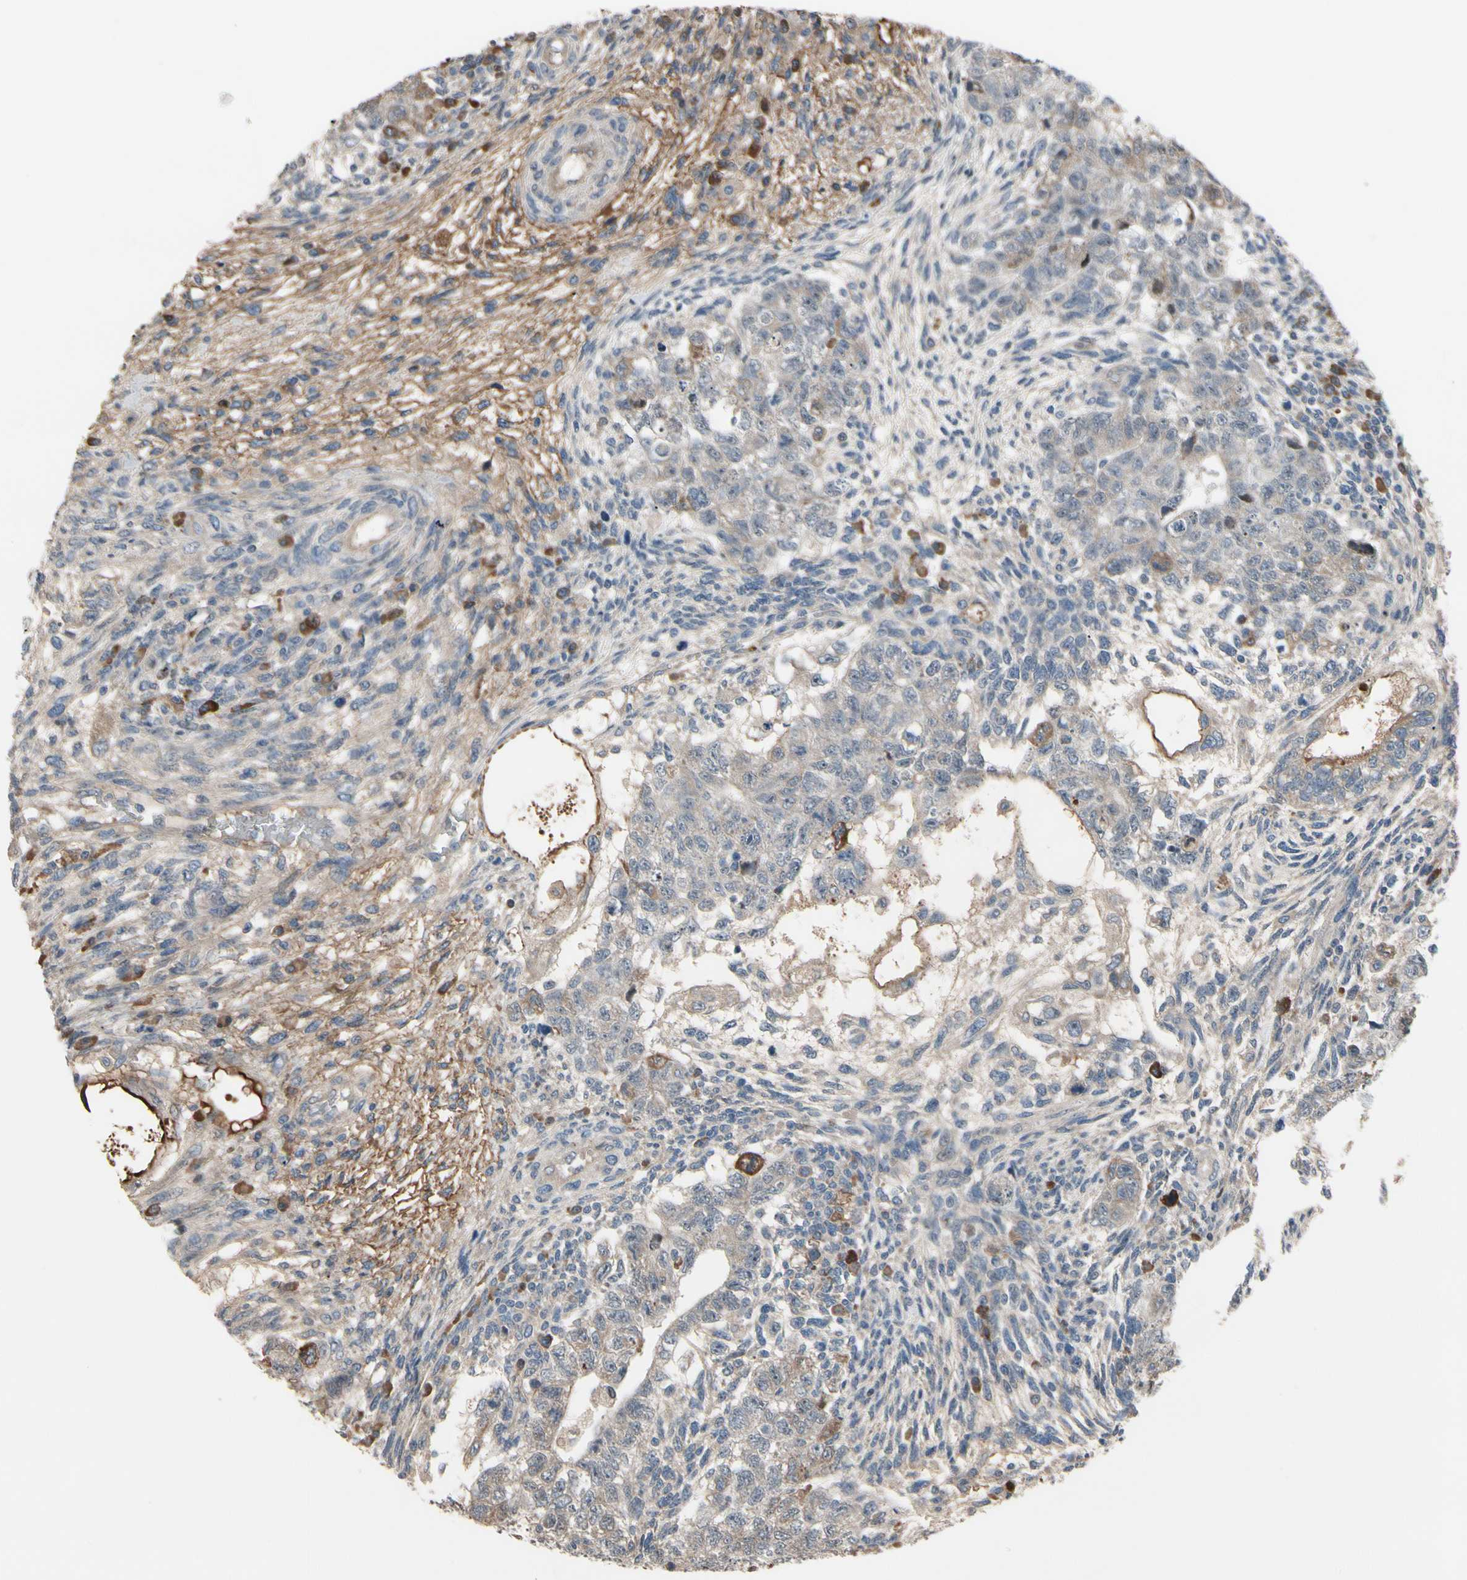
{"staining": {"intensity": "weak", "quantity": "25%-75%", "location": "cytoplasmic/membranous"}, "tissue": "testis cancer", "cell_type": "Tumor cells", "image_type": "cancer", "snomed": [{"axis": "morphology", "description": "Normal tissue, NOS"}, {"axis": "morphology", "description": "Carcinoma, Embryonal, NOS"}, {"axis": "topography", "description": "Testis"}], "caption": "Immunohistochemistry (DAB) staining of human testis cancer reveals weak cytoplasmic/membranous protein expression in approximately 25%-75% of tumor cells.", "gene": "SNX29", "patient": {"sex": "male", "age": 36}}